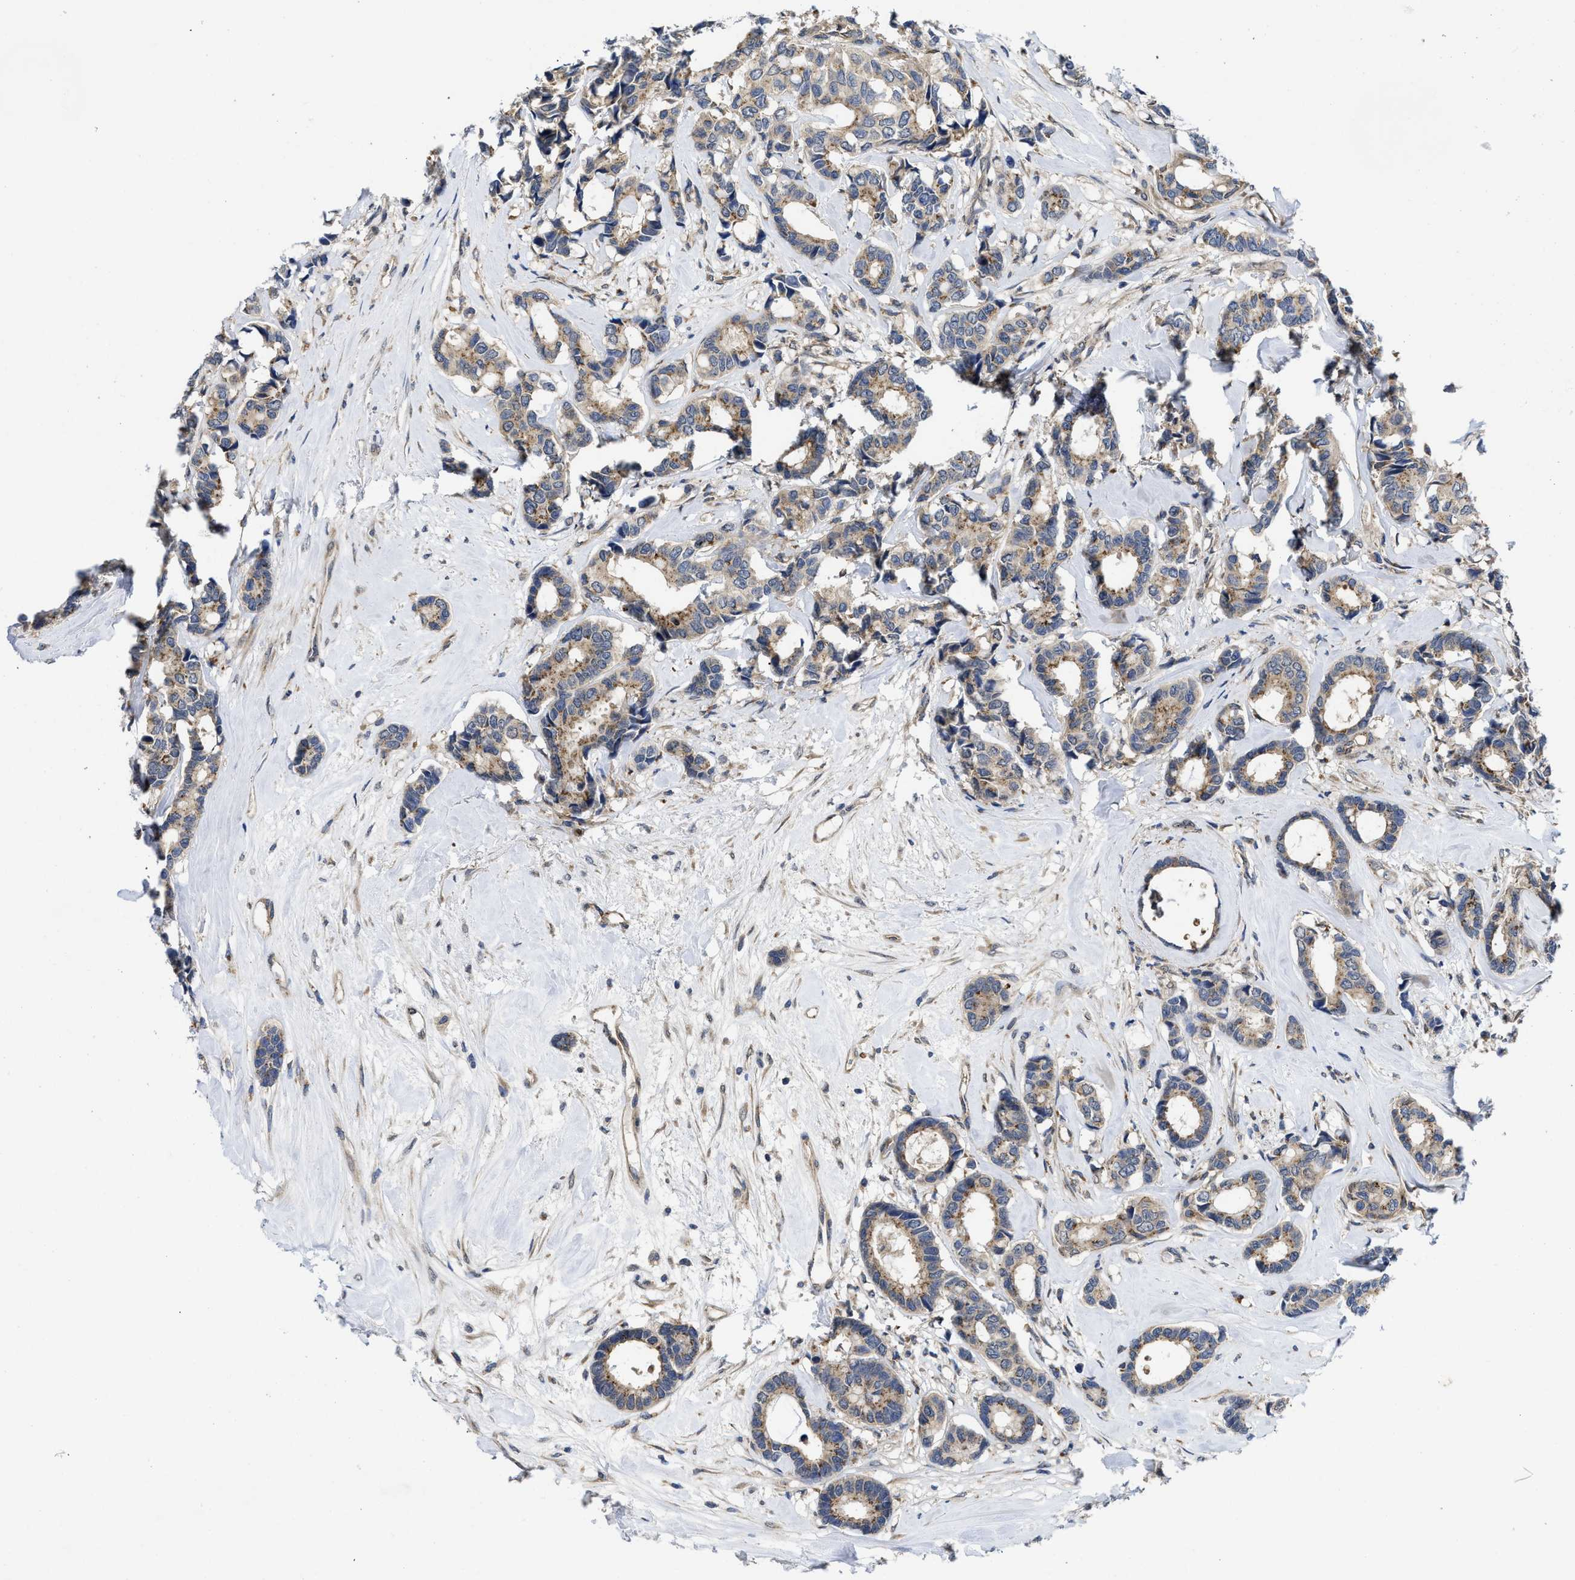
{"staining": {"intensity": "weak", "quantity": ">75%", "location": "cytoplasmic/membranous"}, "tissue": "breast cancer", "cell_type": "Tumor cells", "image_type": "cancer", "snomed": [{"axis": "morphology", "description": "Duct carcinoma"}, {"axis": "topography", "description": "Breast"}], "caption": "High-power microscopy captured an immunohistochemistry histopathology image of breast infiltrating ductal carcinoma, revealing weak cytoplasmic/membranous expression in about >75% of tumor cells.", "gene": "PKD2", "patient": {"sex": "female", "age": 87}}